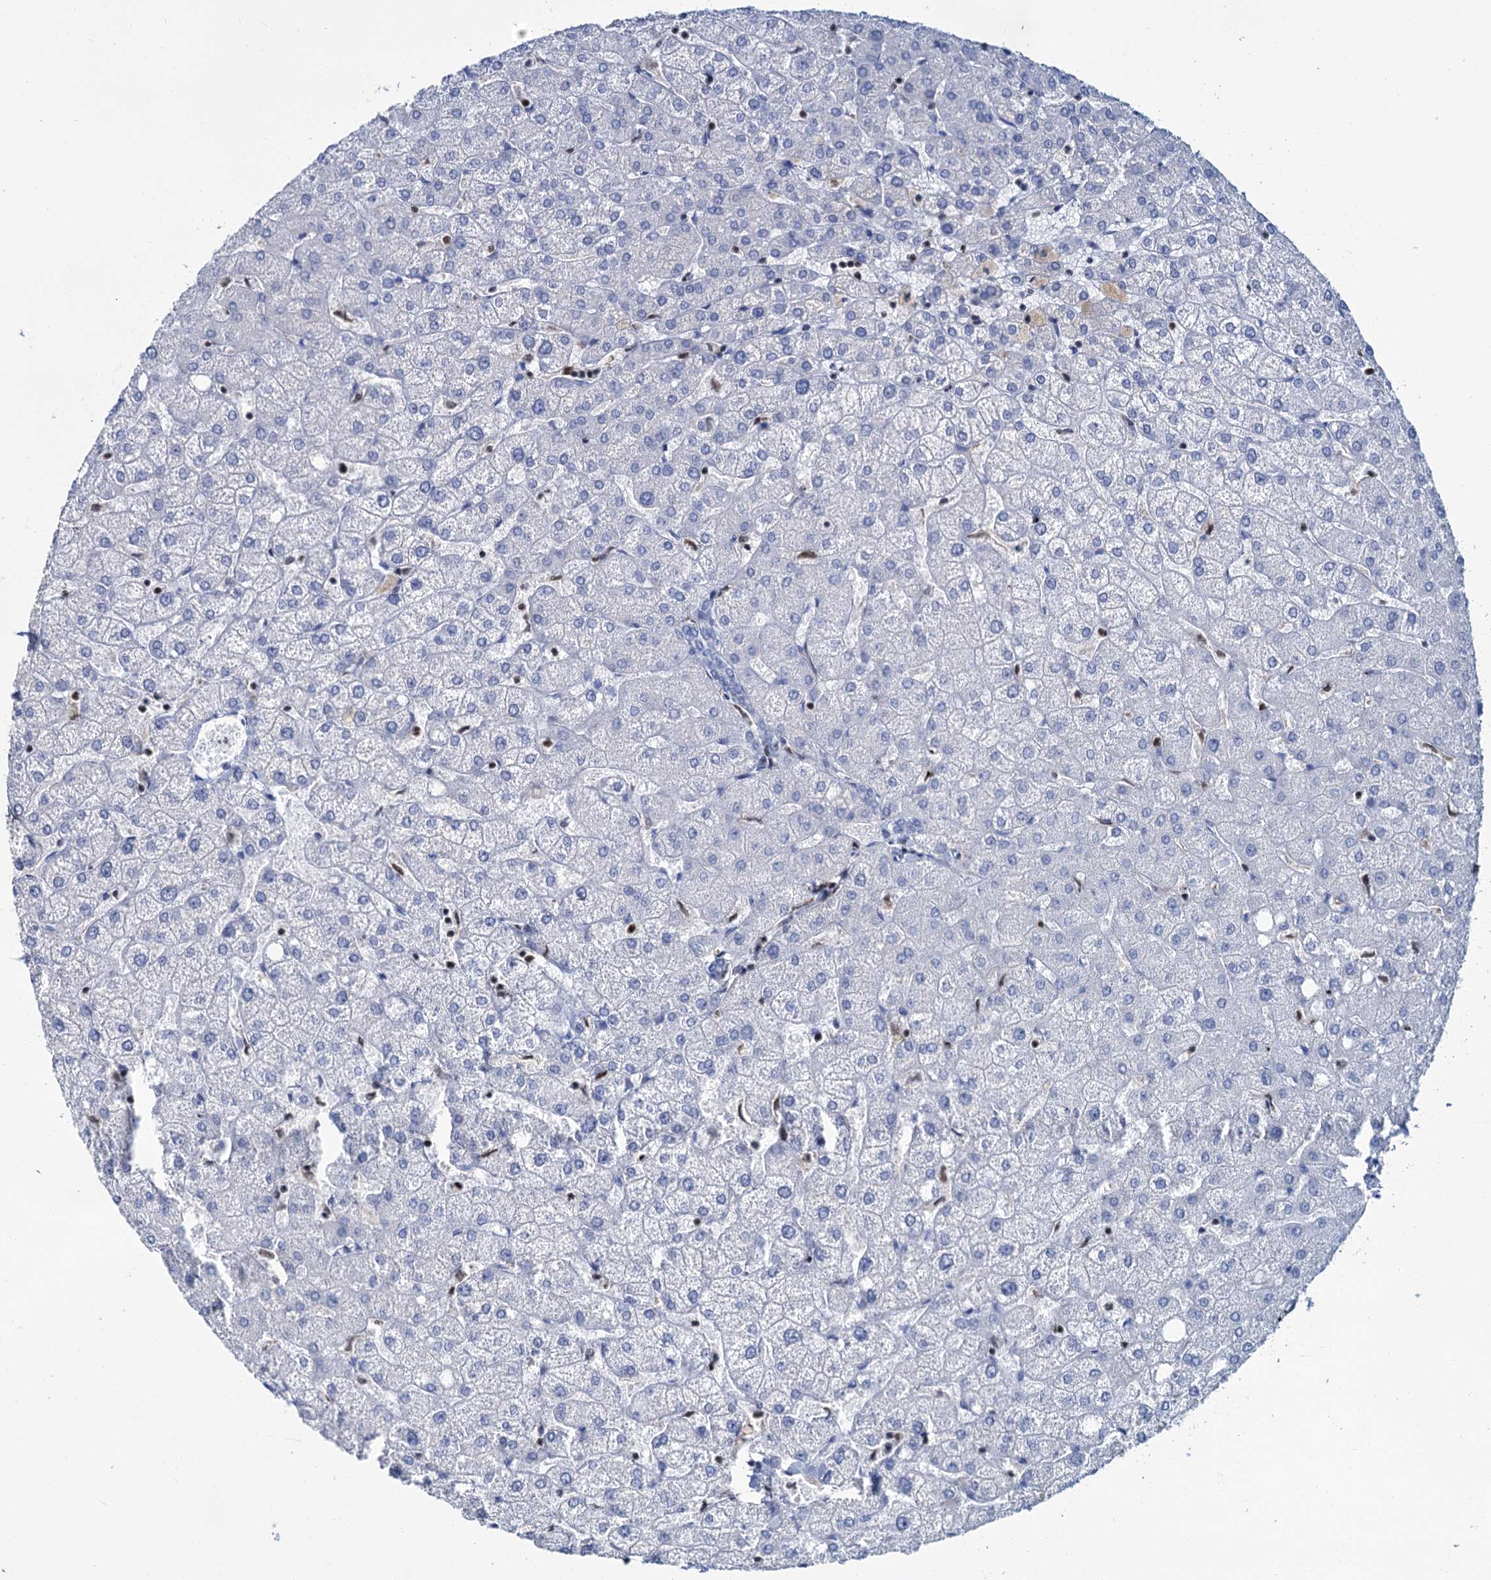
{"staining": {"intensity": "negative", "quantity": "none", "location": "none"}, "tissue": "liver", "cell_type": "Cholangiocytes", "image_type": "normal", "snomed": [{"axis": "morphology", "description": "Normal tissue, NOS"}, {"axis": "topography", "description": "Liver"}], "caption": "Immunohistochemistry (IHC) image of unremarkable liver: human liver stained with DAB (3,3'-diaminobenzidine) shows no significant protein expression in cholangiocytes.", "gene": "CELF2", "patient": {"sex": "female", "age": 54}}